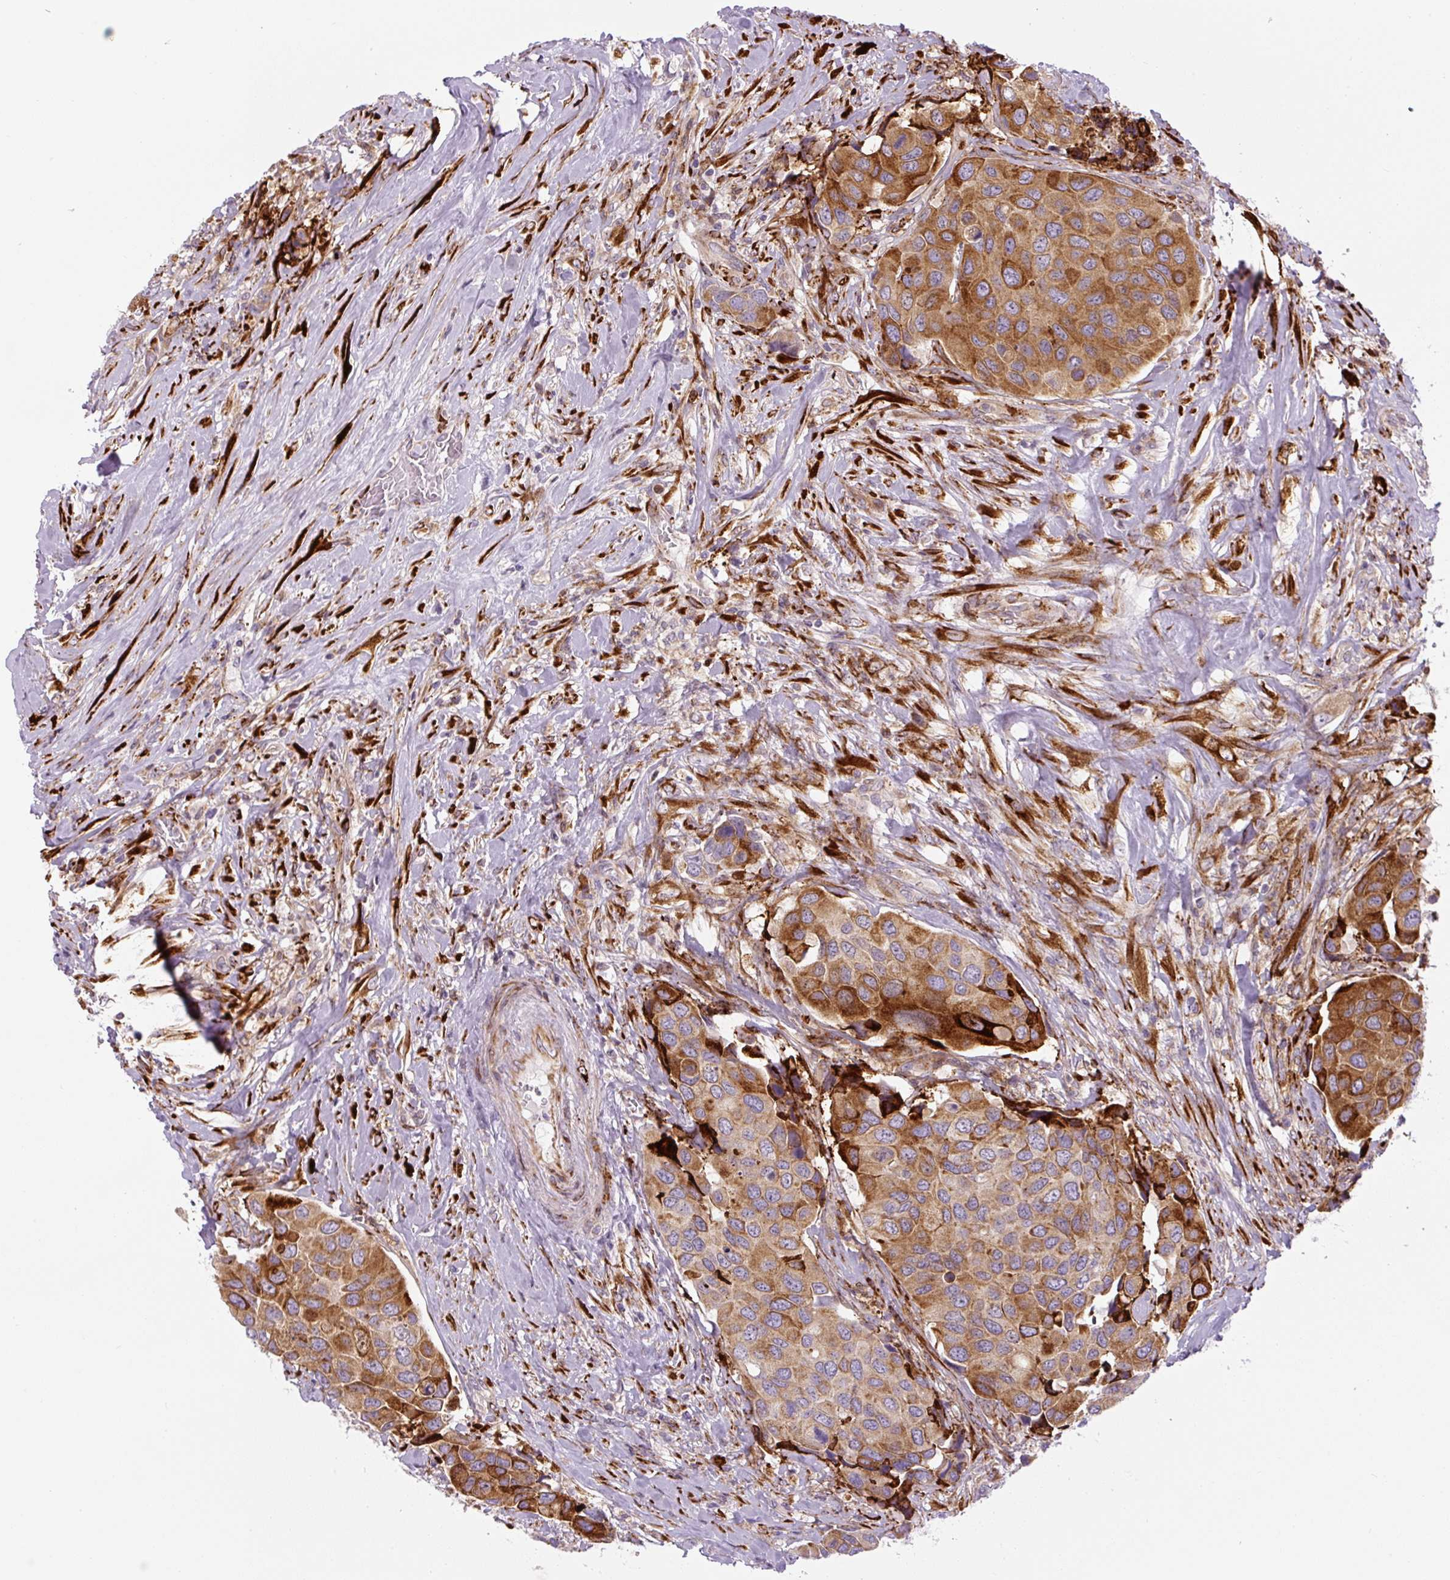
{"staining": {"intensity": "moderate", "quantity": ">75%", "location": "cytoplasmic/membranous"}, "tissue": "urothelial cancer", "cell_type": "Tumor cells", "image_type": "cancer", "snomed": [{"axis": "morphology", "description": "Urothelial carcinoma, High grade"}, {"axis": "topography", "description": "Urinary bladder"}], "caption": "Immunohistochemical staining of human urothelial cancer demonstrates medium levels of moderate cytoplasmic/membranous protein expression in approximately >75% of tumor cells.", "gene": "DISP3", "patient": {"sex": "male", "age": 74}}